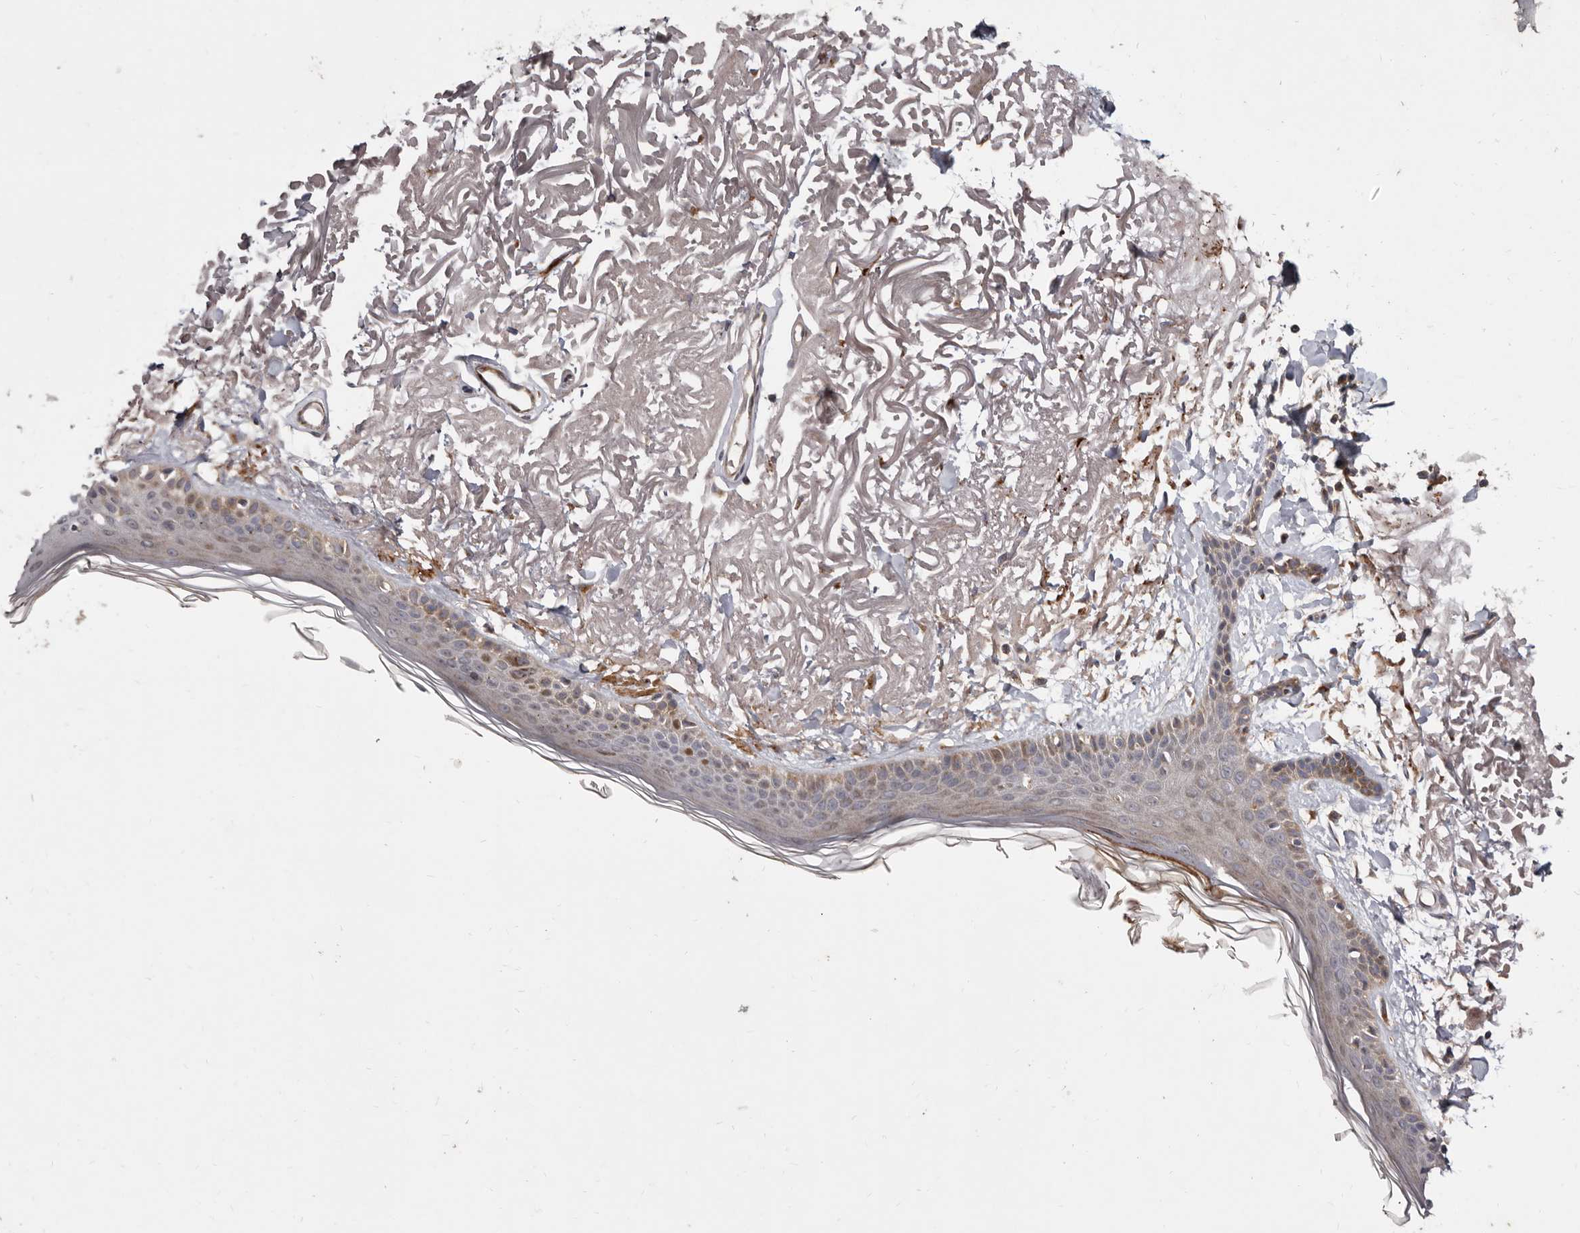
{"staining": {"intensity": "moderate", "quantity": ">75%", "location": "cytoplasmic/membranous"}, "tissue": "skin", "cell_type": "Fibroblasts", "image_type": "normal", "snomed": [{"axis": "morphology", "description": "Normal tissue, NOS"}, {"axis": "topography", "description": "Skin"}, {"axis": "topography", "description": "Skeletal muscle"}], "caption": "Moderate cytoplasmic/membranous positivity is present in about >75% of fibroblasts in unremarkable skin.", "gene": "FLAD1", "patient": {"sex": "male", "age": 83}}